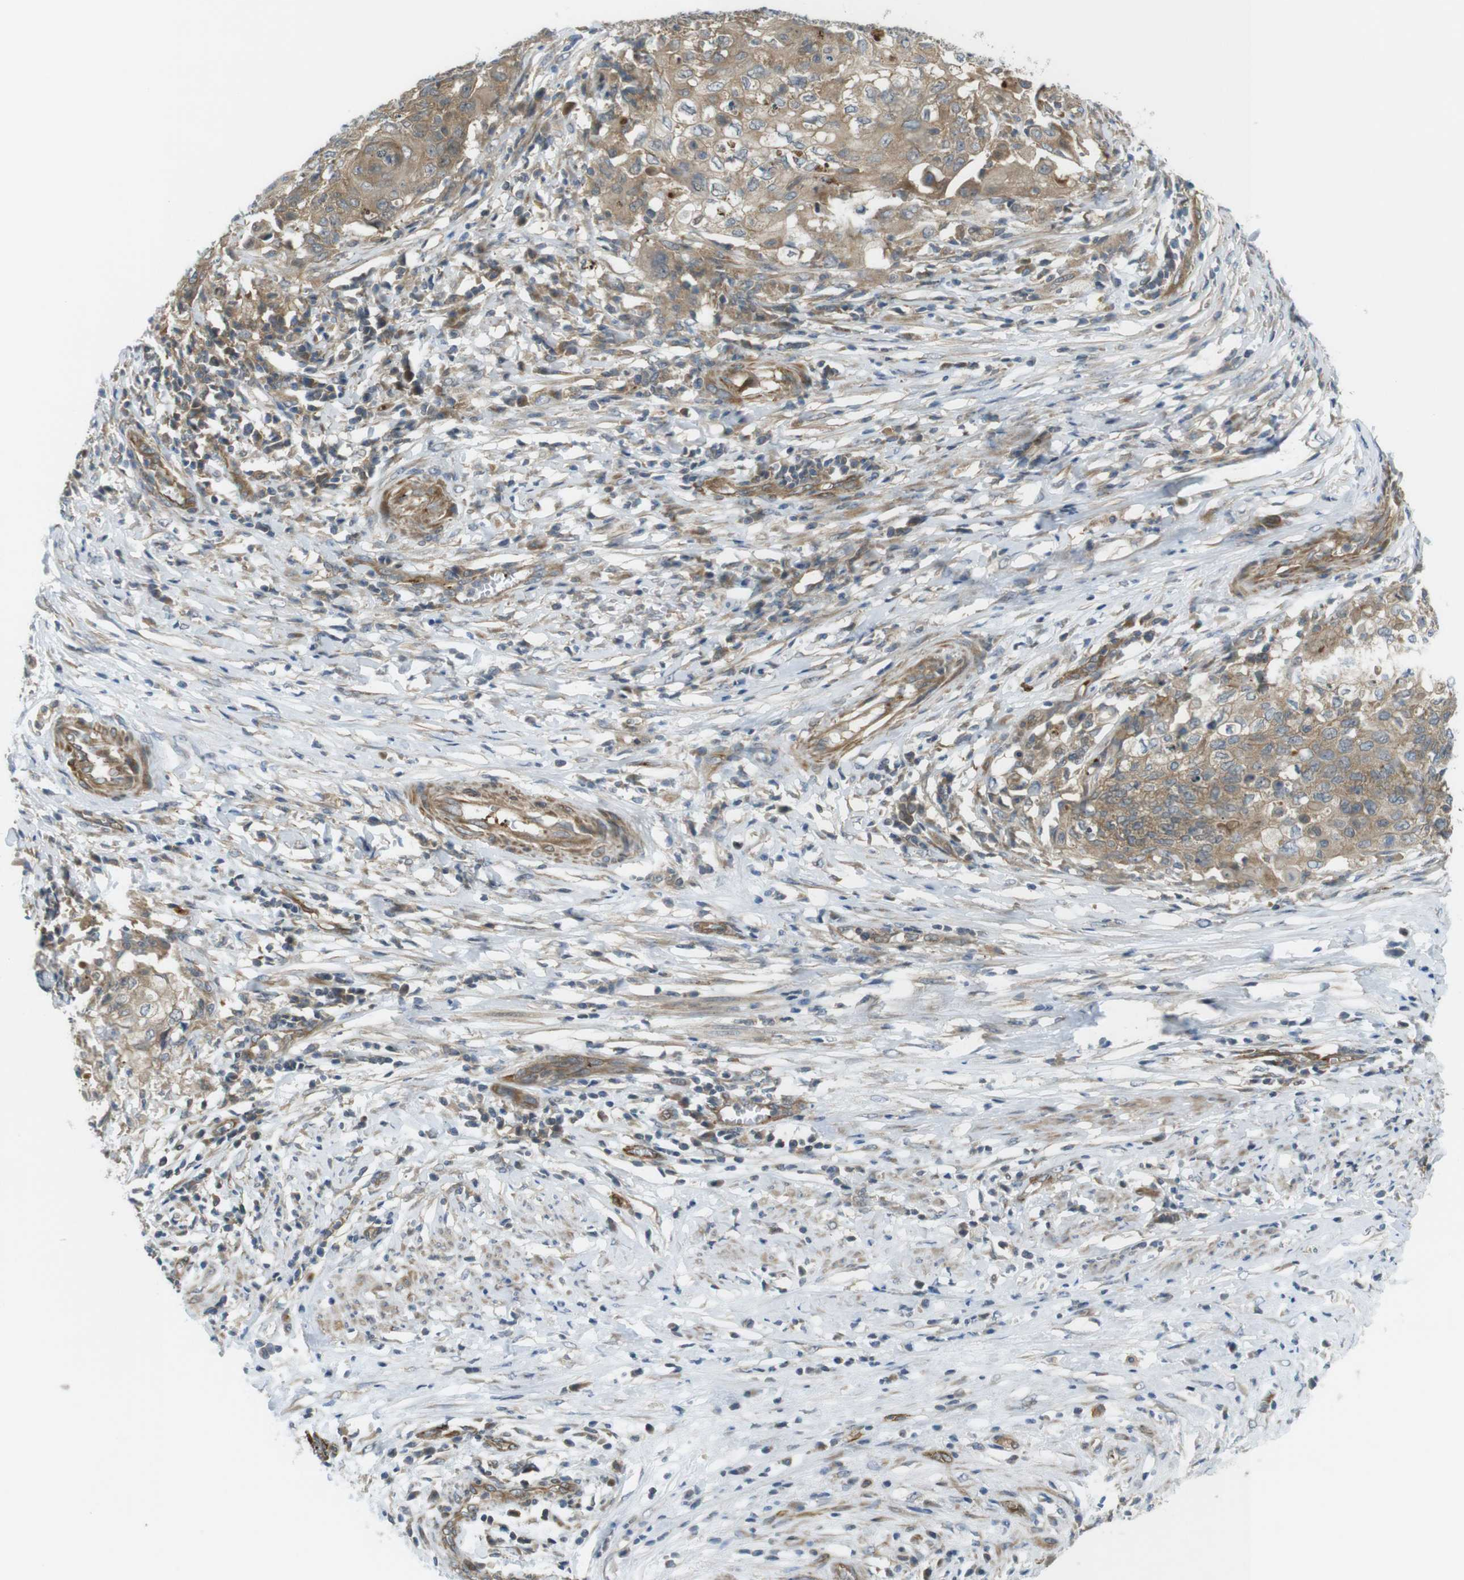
{"staining": {"intensity": "moderate", "quantity": ">75%", "location": "cytoplasmic/membranous"}, "tissue": "cervical cancer", "cell_type": "Tumor cells", "image_type": "cancer", "snomed": [{"axis": "morphology", "description": "Squamous cell carcinoma, NOS"}, {"axis": "topography", "description": "Cervix"}], "caption": "Cervical cancer (squamous cell carcinoma) stained with DAB (3,3'-diaminobenzidine) IHC displays medium levels of moderate cytoplasmic/membranous staining in approximately >75% of tumor cells.", "gene": "TSC1", "patient": {"sex": "female", "age": 39}}